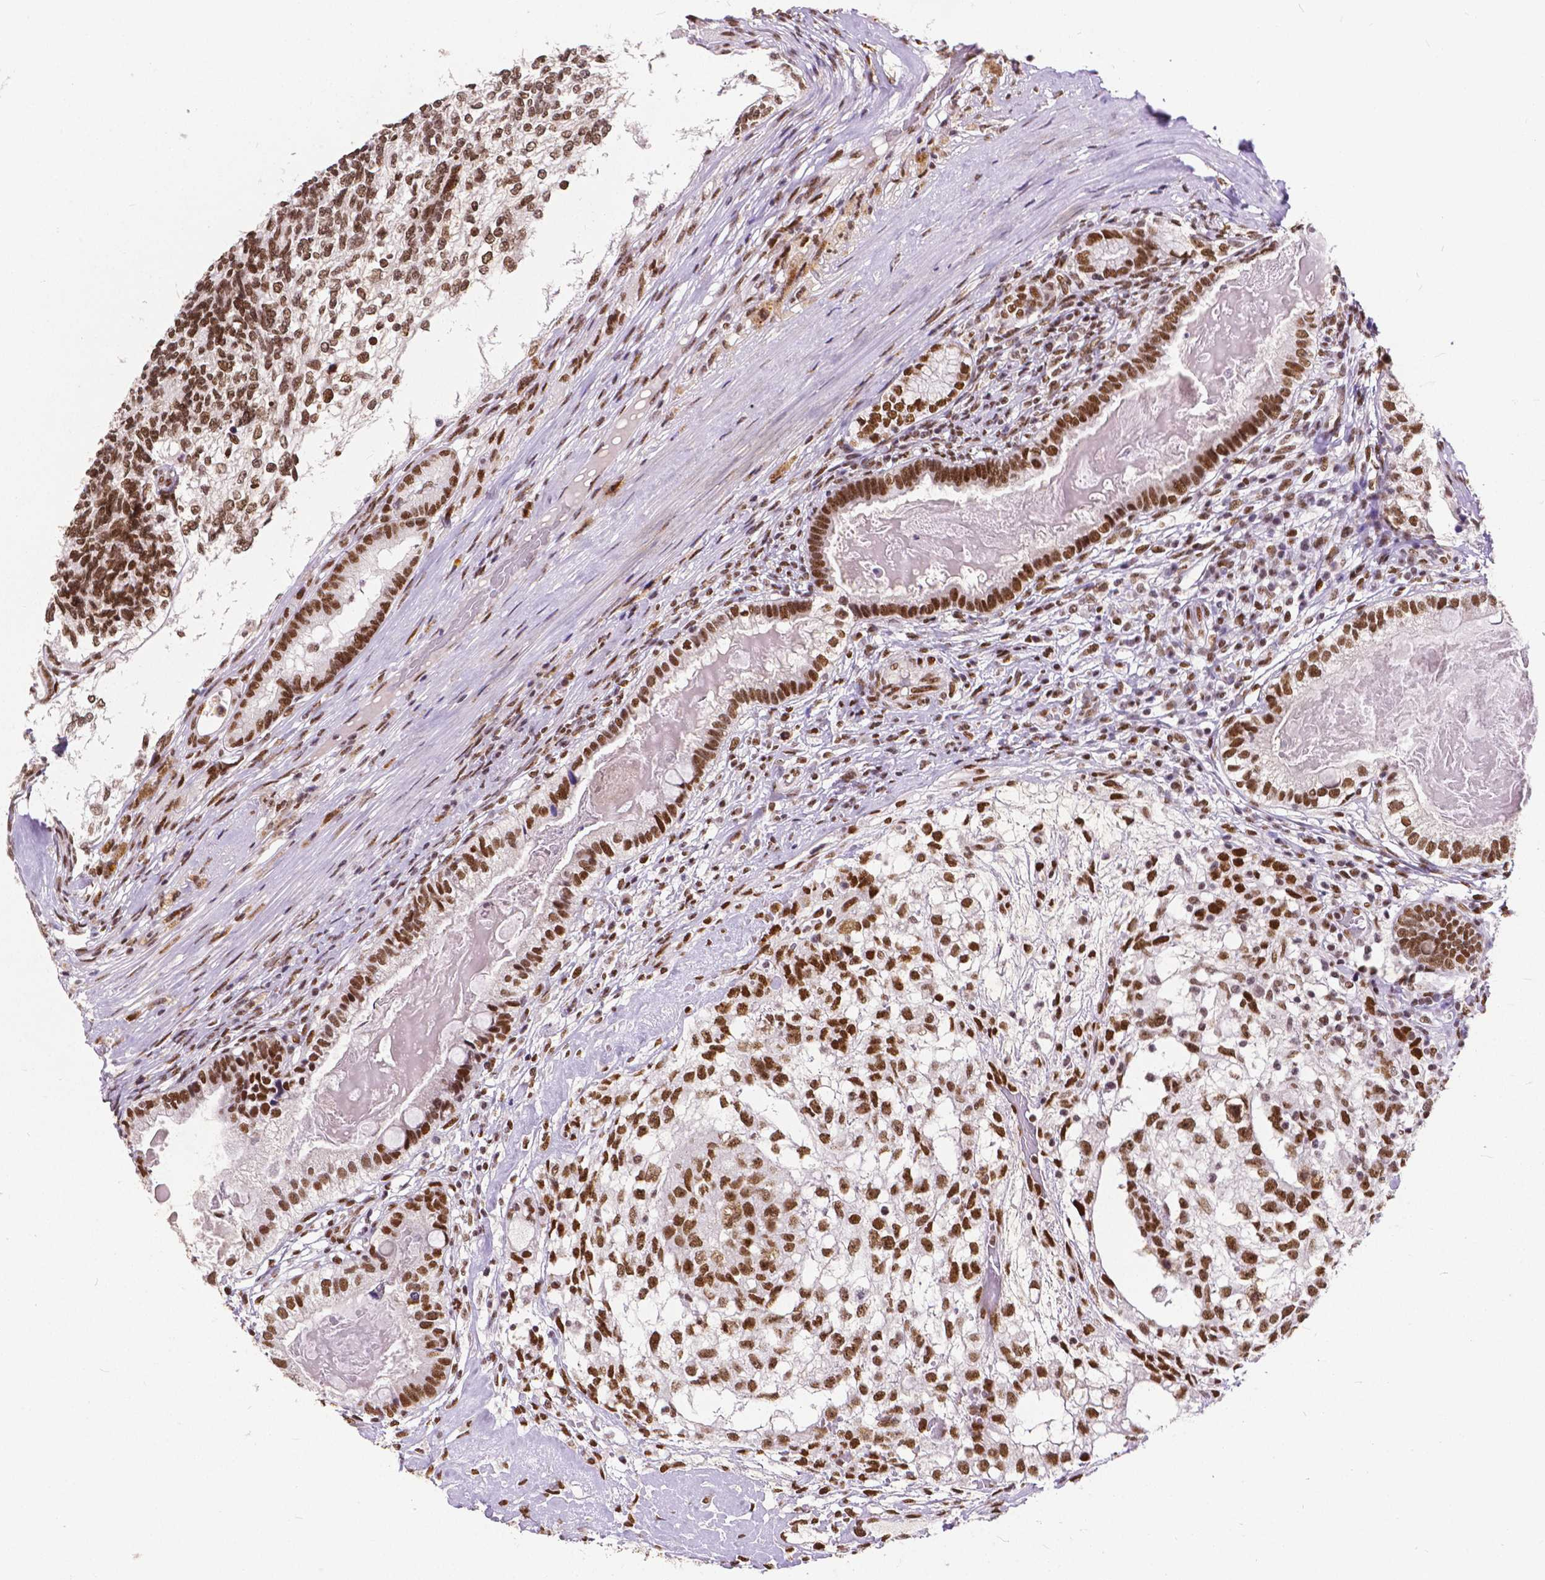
{"staining": {"intensity": "strong", "quantity": ">75%", "location": "nuclear"}, "tissue": "testis cancer", "cell_type": "Tumor cells", "image_type": "cancer", "snomed": [{"axis": "morphology", "description": "Seminoma, NOS"}, {"axis": "morphology", "description": "Carcinoma, Embryonal, NOS"}, {"axis": "topography", "description": "Testis"}], "caption": "The photomicrograph shows a brown stain indicating the presence of a protein in the nuclear of tumor cells in testis cancer.", "gene": "ATRX", "patient": {"sex": "male", "age": 41}}